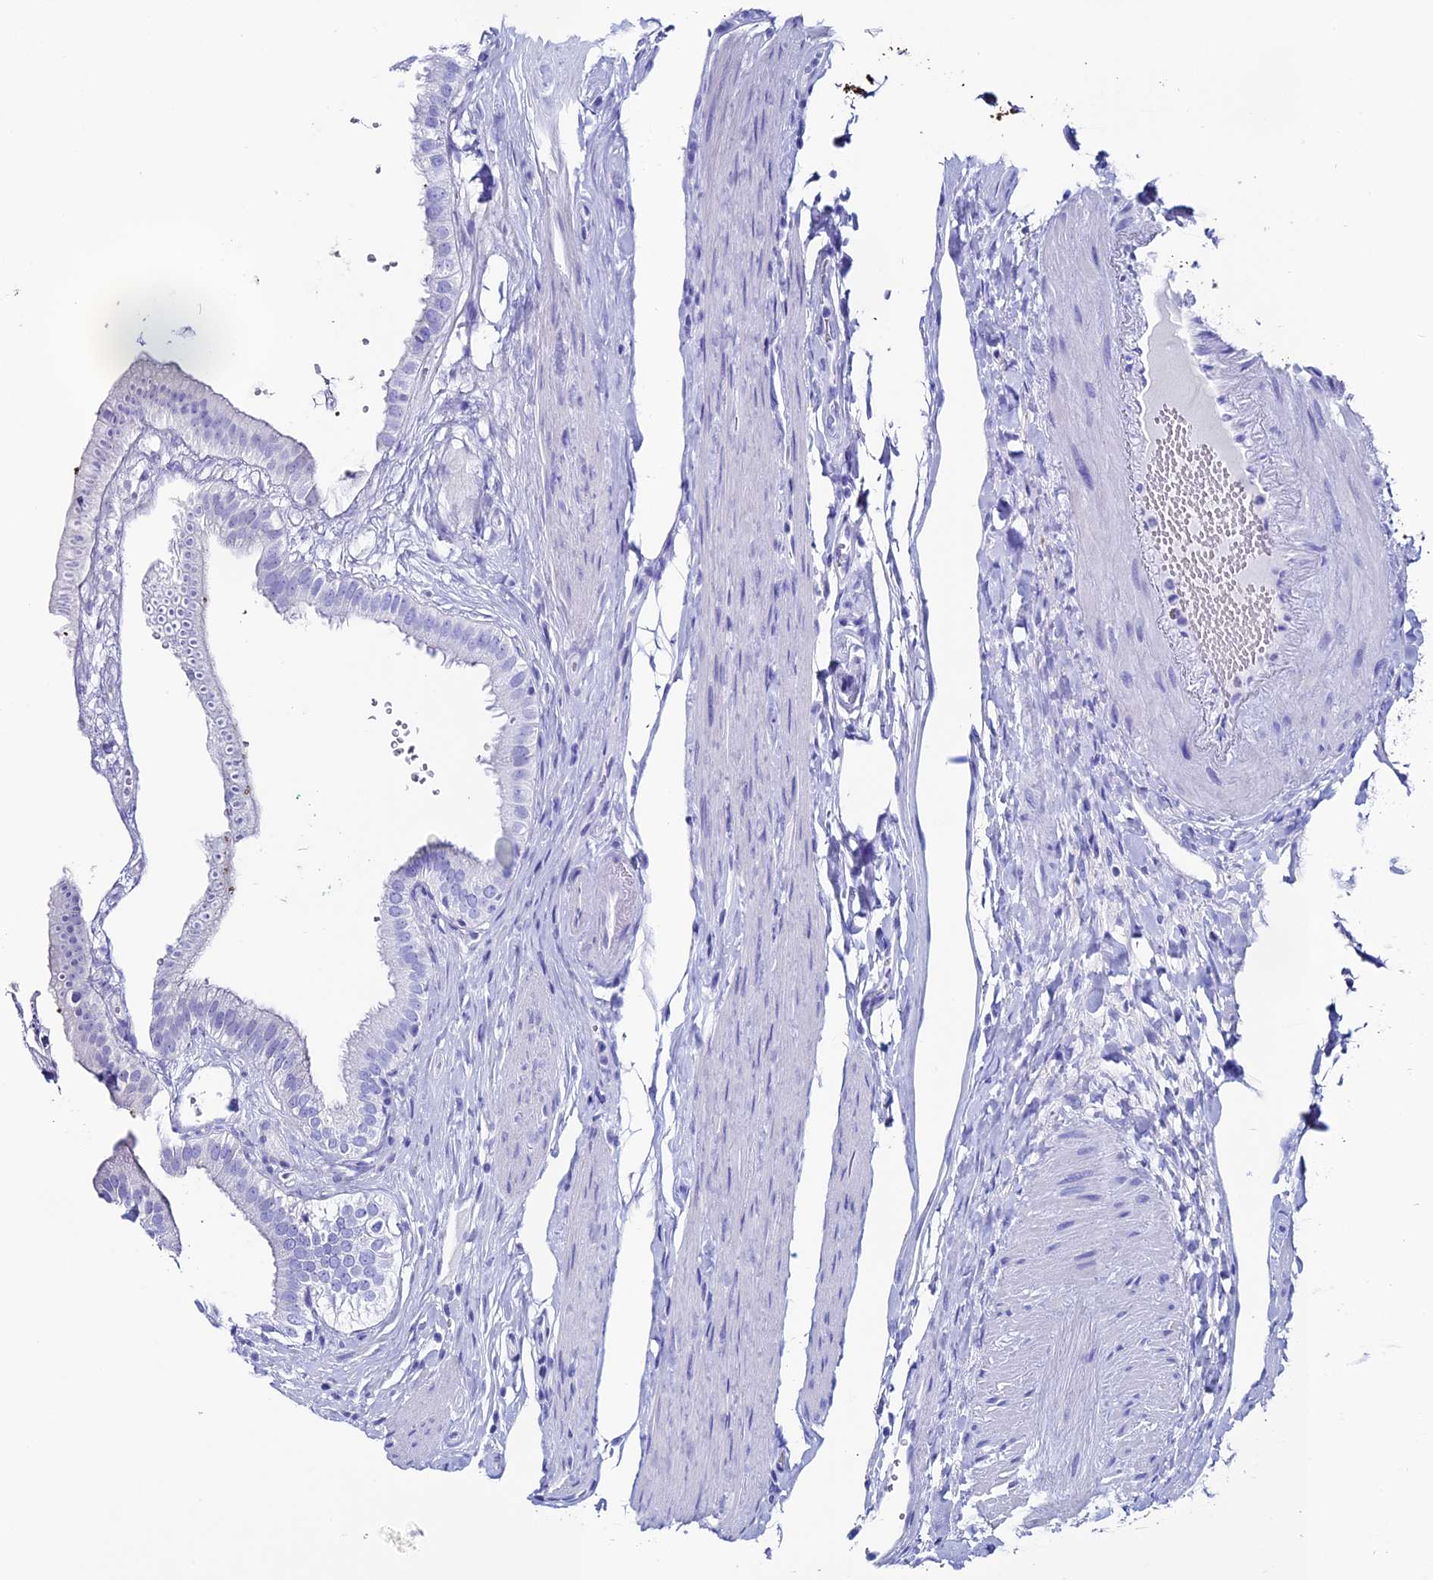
{"staining": {"intensity": "negative", "quantity": "none", "location": "none"}, "tissue": "gallbladder", "cell_type": "Glandular cells", "image_type": "normal", "snomed": [{"axis": "morphology", "description": "Normal tissue, NOS"}, {"axis": "topography", "description": "Gallbladder"}], "caption": "High power microscopy micrograph of an IHC image of benign gallbladder, revealing no significant staining in glandular cells.", "gene": "ANKRD29", "patient": {"sex": "female", "age": 61}}